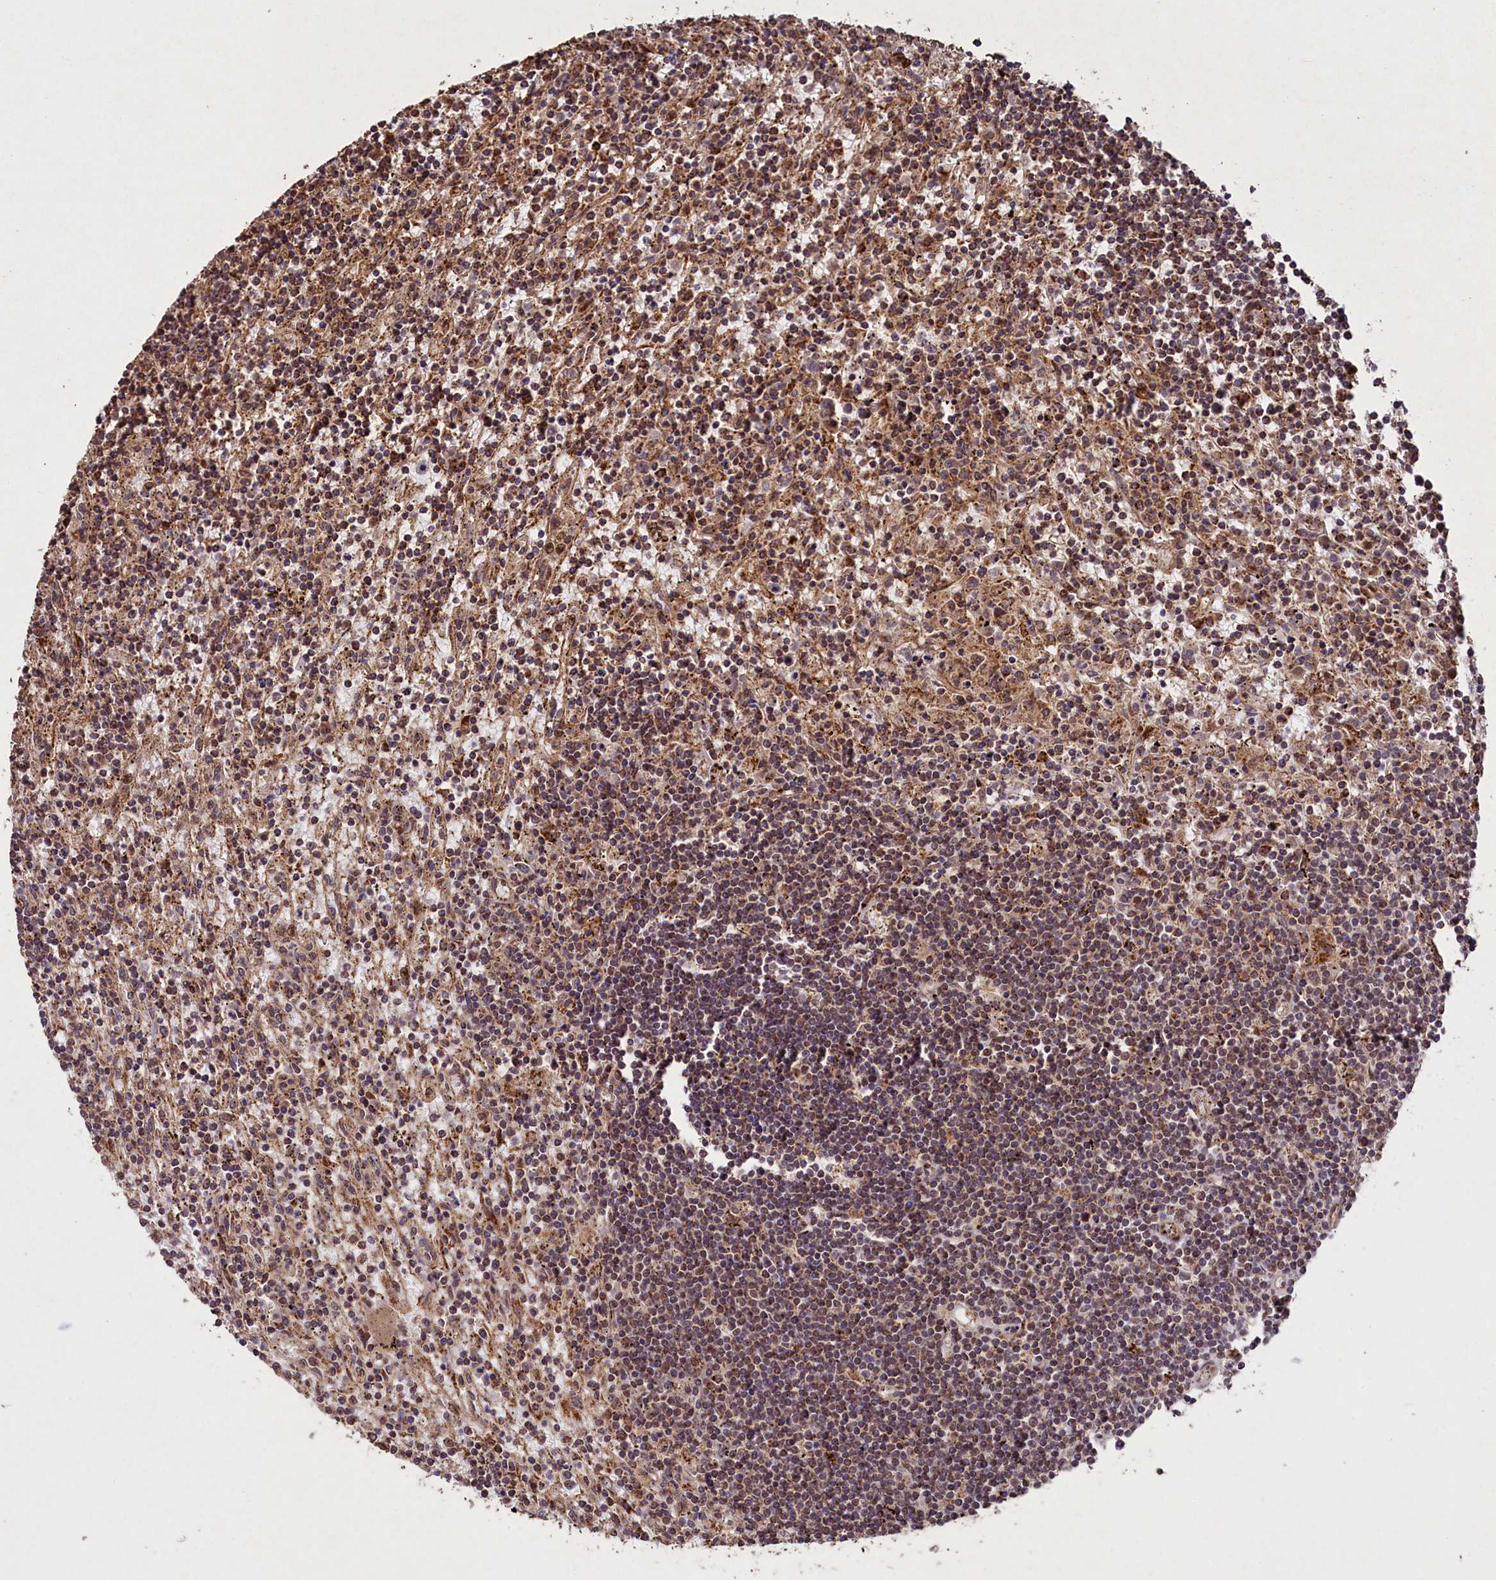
{"staining": {"intensity": "moderate", "quantity": ">75%", "location": "cytoplasmic/membranous,nuclear"}, "tissue": "lymphoma", "cell_type": "Tumor cells", "image_type": "cancer", "snomed": [{"axis": "morphology", "description": "Malignant lymphoma, non-Hodgkin's type, Low grade"}, {"axis": "topography", "description": "Spleen"}], "caption": "A high-resolution micrograph shows immunohistochemistry staining of lymphoma, which displays moderate cytoplasmic/membranous and nuclear staining in about >75% of tumor cells.", "gene": "SHPRH", "patient": {"sex": "male", "age": 76}}